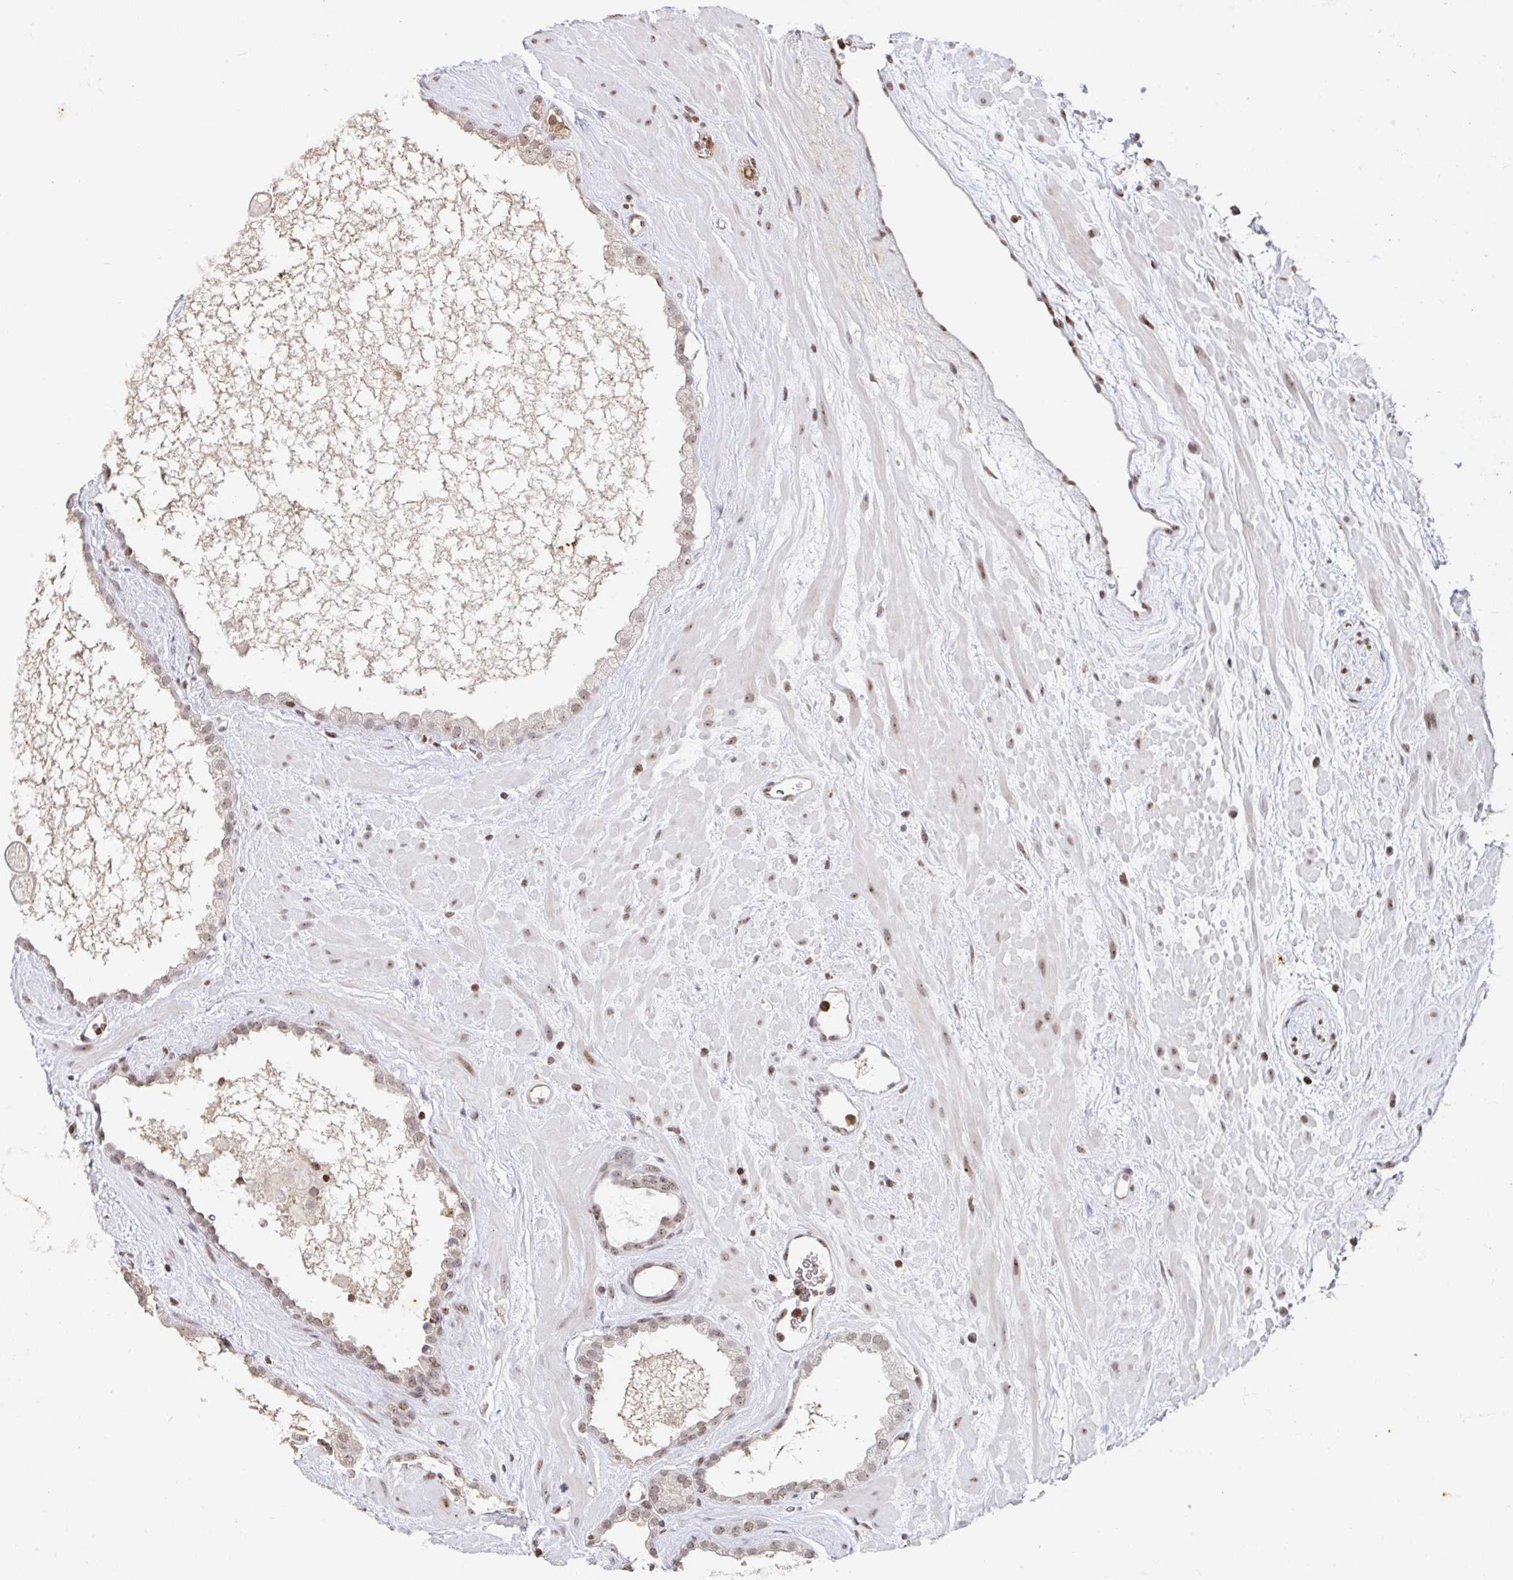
{"staining": {"intensity": "moderate", "quantity": ">75%", "location": "nuclear"}, "tissue": "prostate cancer", "cell_type": "Tumor cells", "image_type": "cancer", "snomed": [{"axis": "morphology", "description": "Adenocarcinoma, Low grade"}, {"axis": "topography", "description": "Prostate"}], "caption": "This micrograph exhibits prostate adenocarcinoma (low-grade) stained with IHC to label a protein in brown. The nuclear of tumor cells show moderate positivity for the protein. Nuclei are counter-stained blue.", "gene": "C19orf53", "patient": {"sex": "male", "age": 62}}